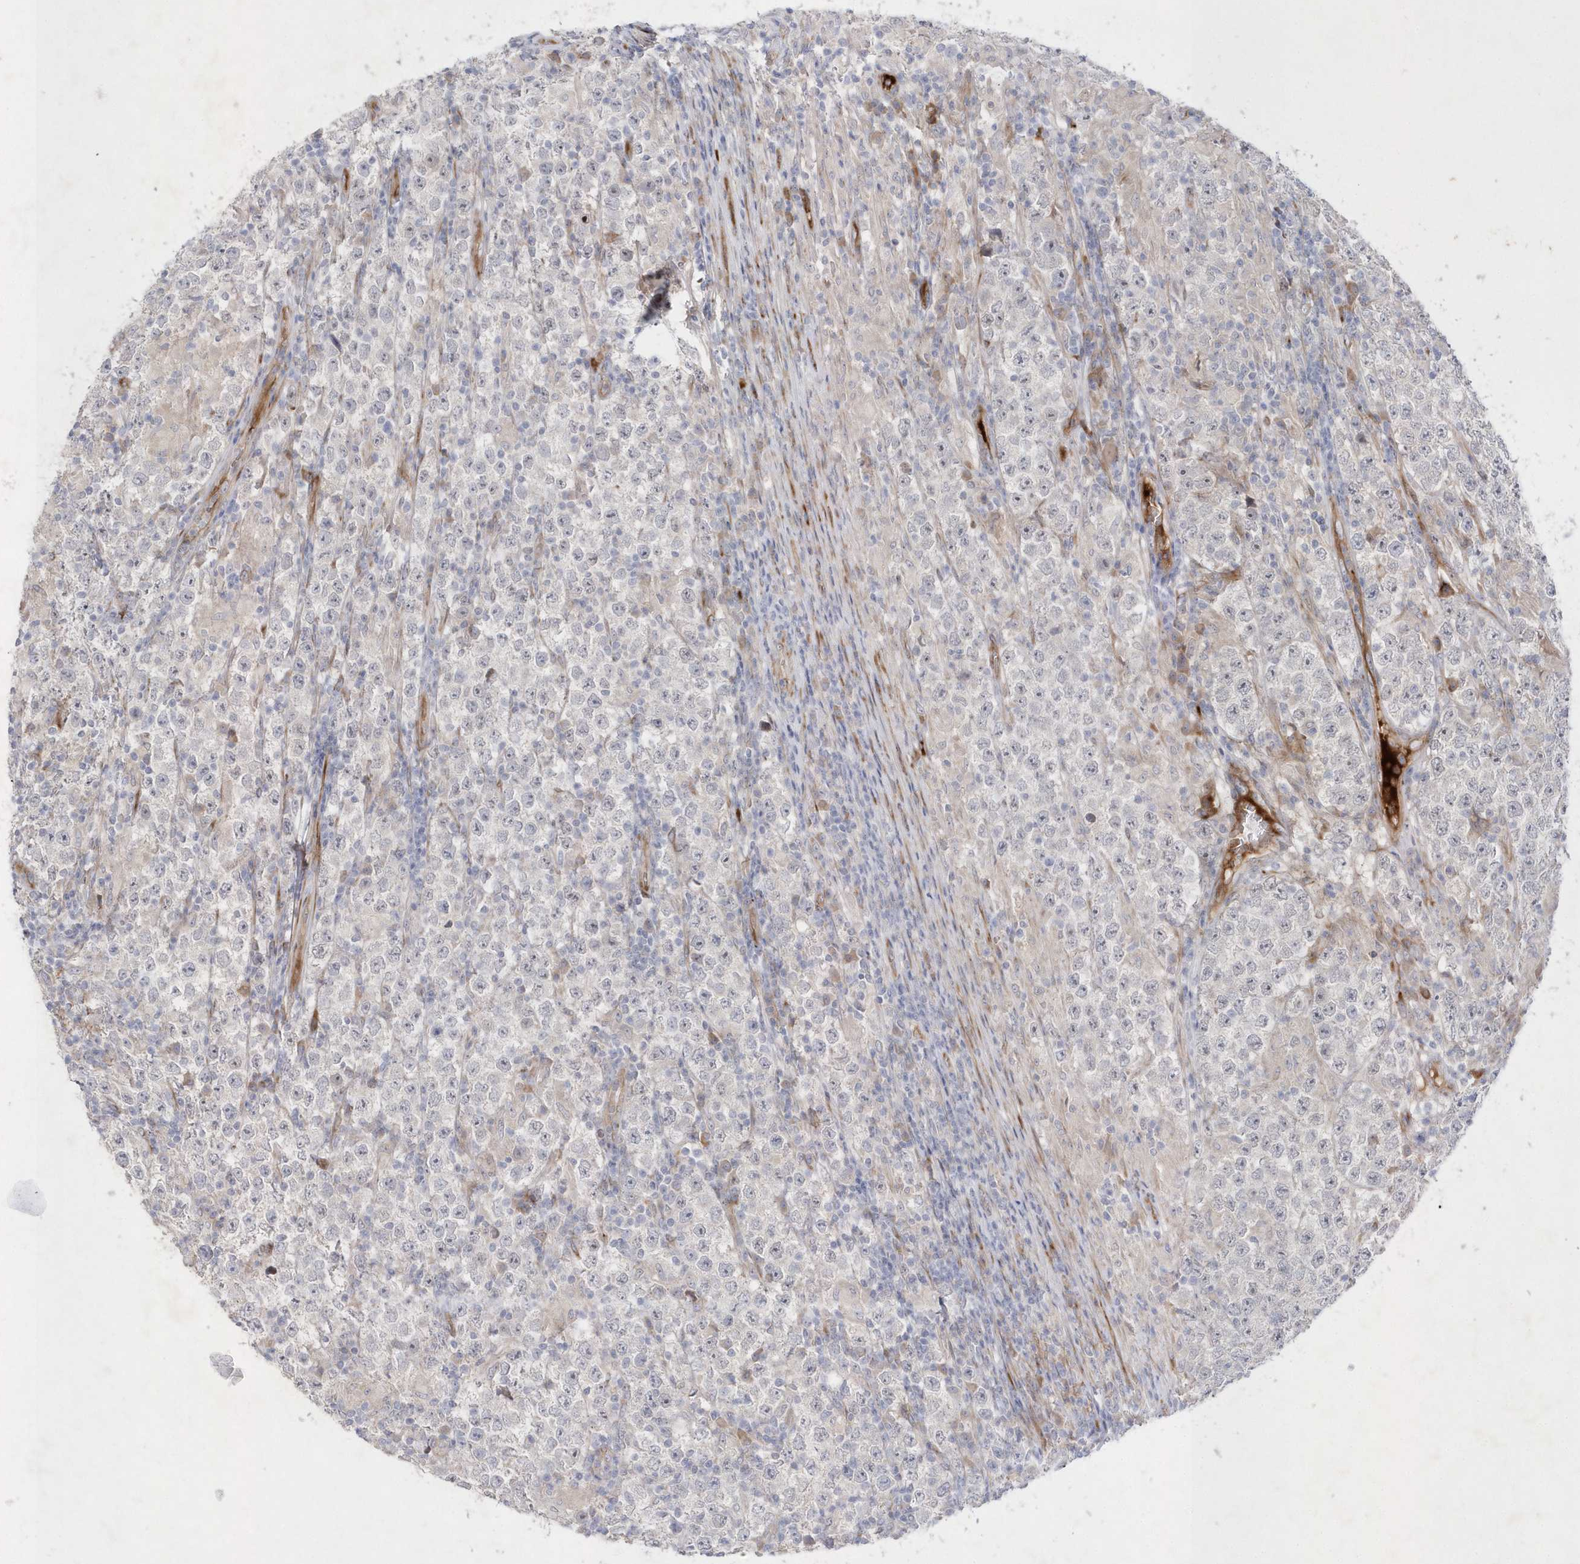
{"staining": {"intensity": "negative", "quantity": "none", "location": "none"}, "tissue": "testis cancer", "cell_type": "Tumor cells", "image_type": "cancer", "snomed": [{"axis": "morphology", "description": "Normal tissue, NOS"}, {"axis": "morphology", "description": "Urothelial carcinoma, High grade"}, {"axis": "morphology", "description": "Seminoma, NOS"}, {"axis": "morphology", "description": "Carcinoma, Embryonal, NOS"}, {"axis": "topography", "description": "Urinary bladder"}, {"axis": "topography", "description": "Testis"}], "caption": "Human testis cancer (urothelial carcinoma (high-grade)) stained for a protein using IHC shows no positivity in tumor cells.", "gene": "TMEM132B", "patient": {"sex": "male", "age": 41}}